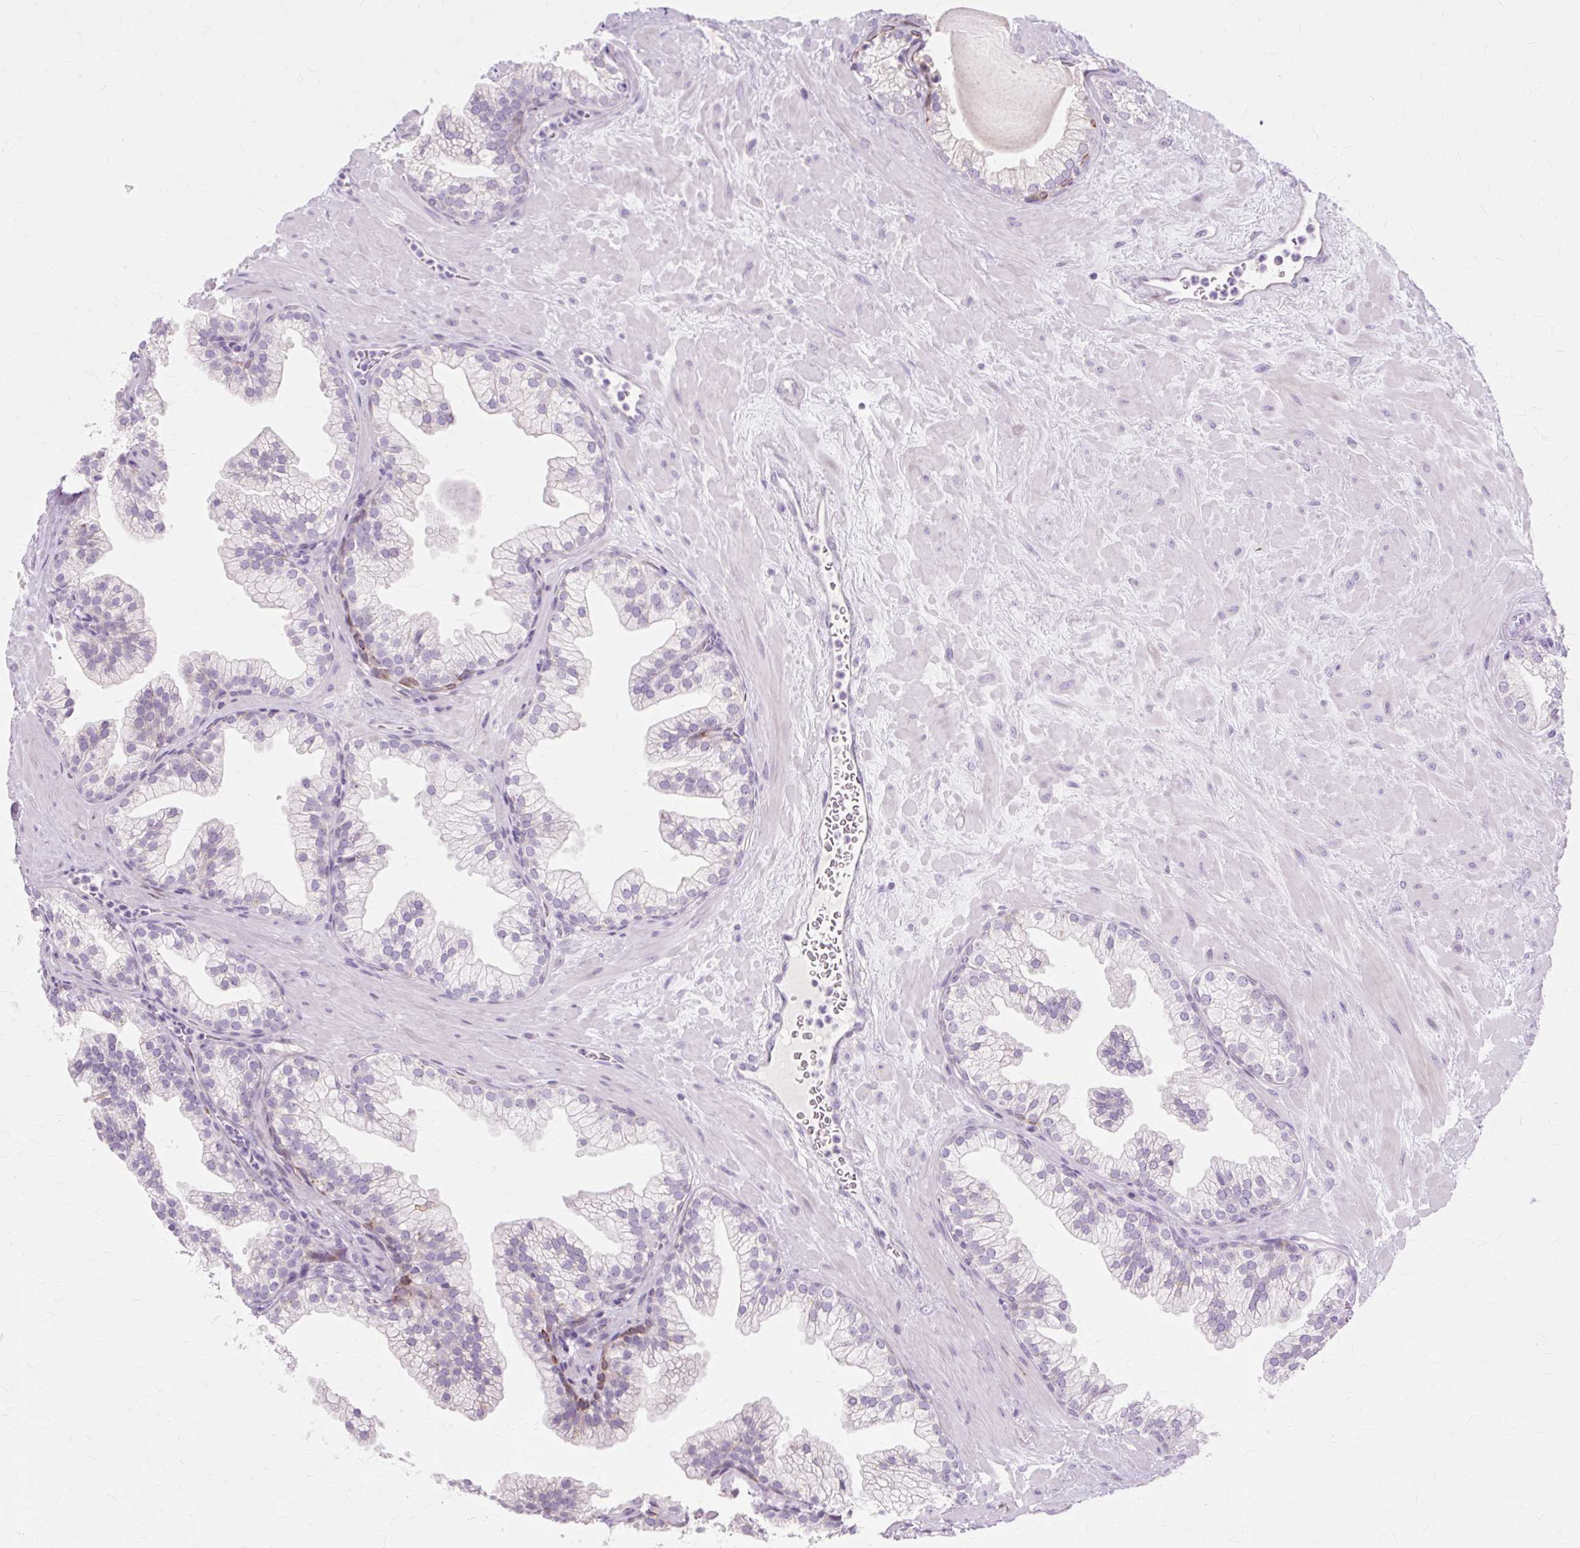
{"staining": {"intensity": "moderate", "quantity": "<25%", "location": "cytoplasmic/membranous"}, "tissue": "prostate", "cell_type": "Glandular cells", "image_type": "normal", "snomed": [{"axis": "morphology", "description": "Normal tissue, NOS"}, {"axis": "topography", "description": "Prostate"}, {"axis": "topography", "description": "Peripheral nerve tissue"}], "caption": "There is low levels of moderate cytoplasmic/membranous staining in glandular cells of unremarkable prostate, as demonstrated by immunohistochemical staining (brown color).", "gene": "IRX2", "patient": {"sex": "male", "age": 61}}